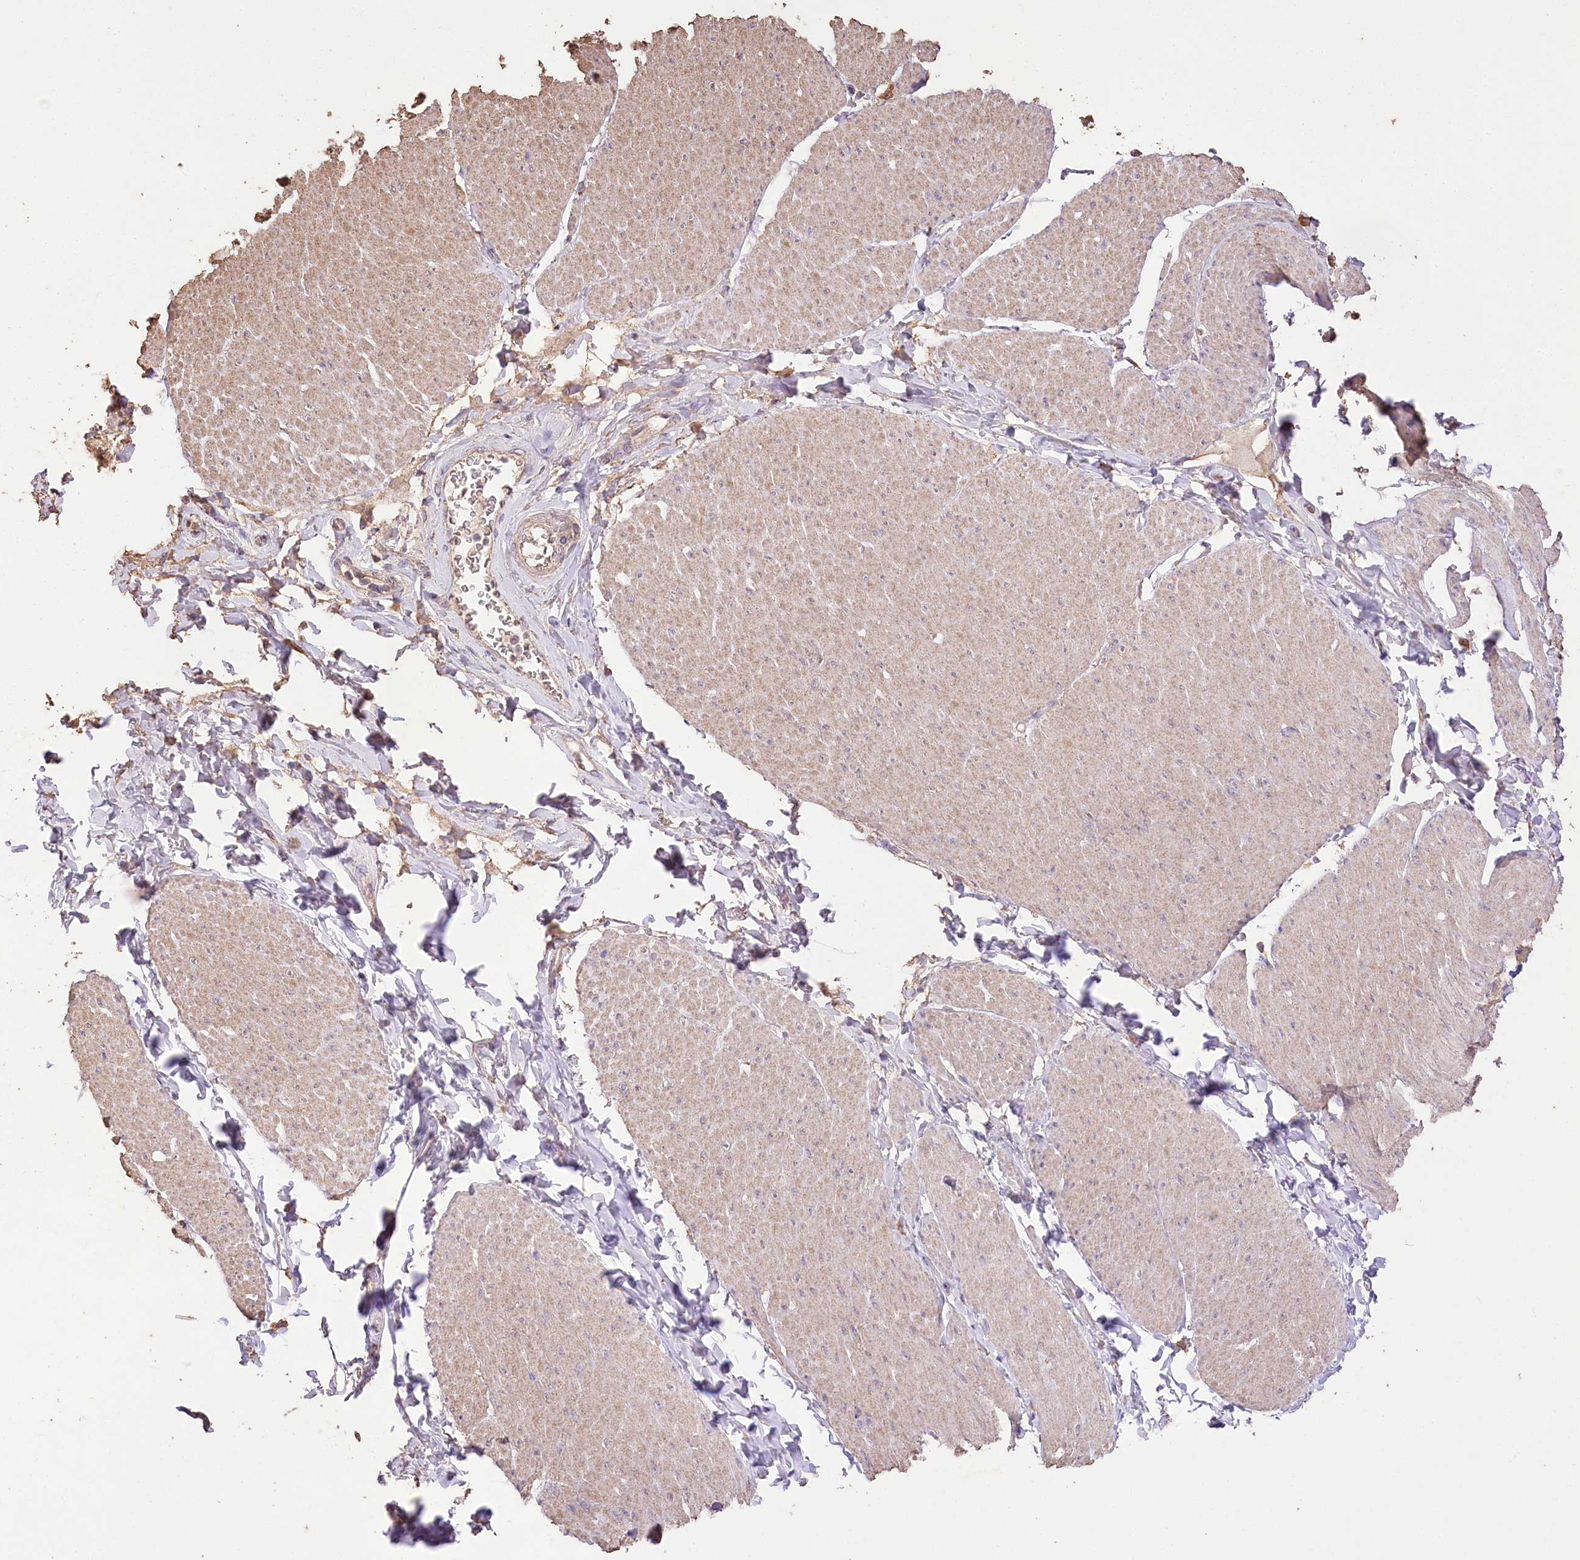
{"staining": {"intensity": "weak", "quantity": "<25%", "location": "cytoplasmic/membranous"}, "tissue": "smooth muscle", "cell_type": "Smooth muscle cells", "image_type": "normal", "snomed": [{"axis": "morphology", "description": "Urothelial carcinoma, High grade"}, {"axis": "topography", "description": "Urinary bladder"}], "caption": "Micrograph shows no significant protein staining in smooth muscle cells of normal smooth muscle.", "gene": "IREB2", "patient": {"sex": "male", "age": 46}}